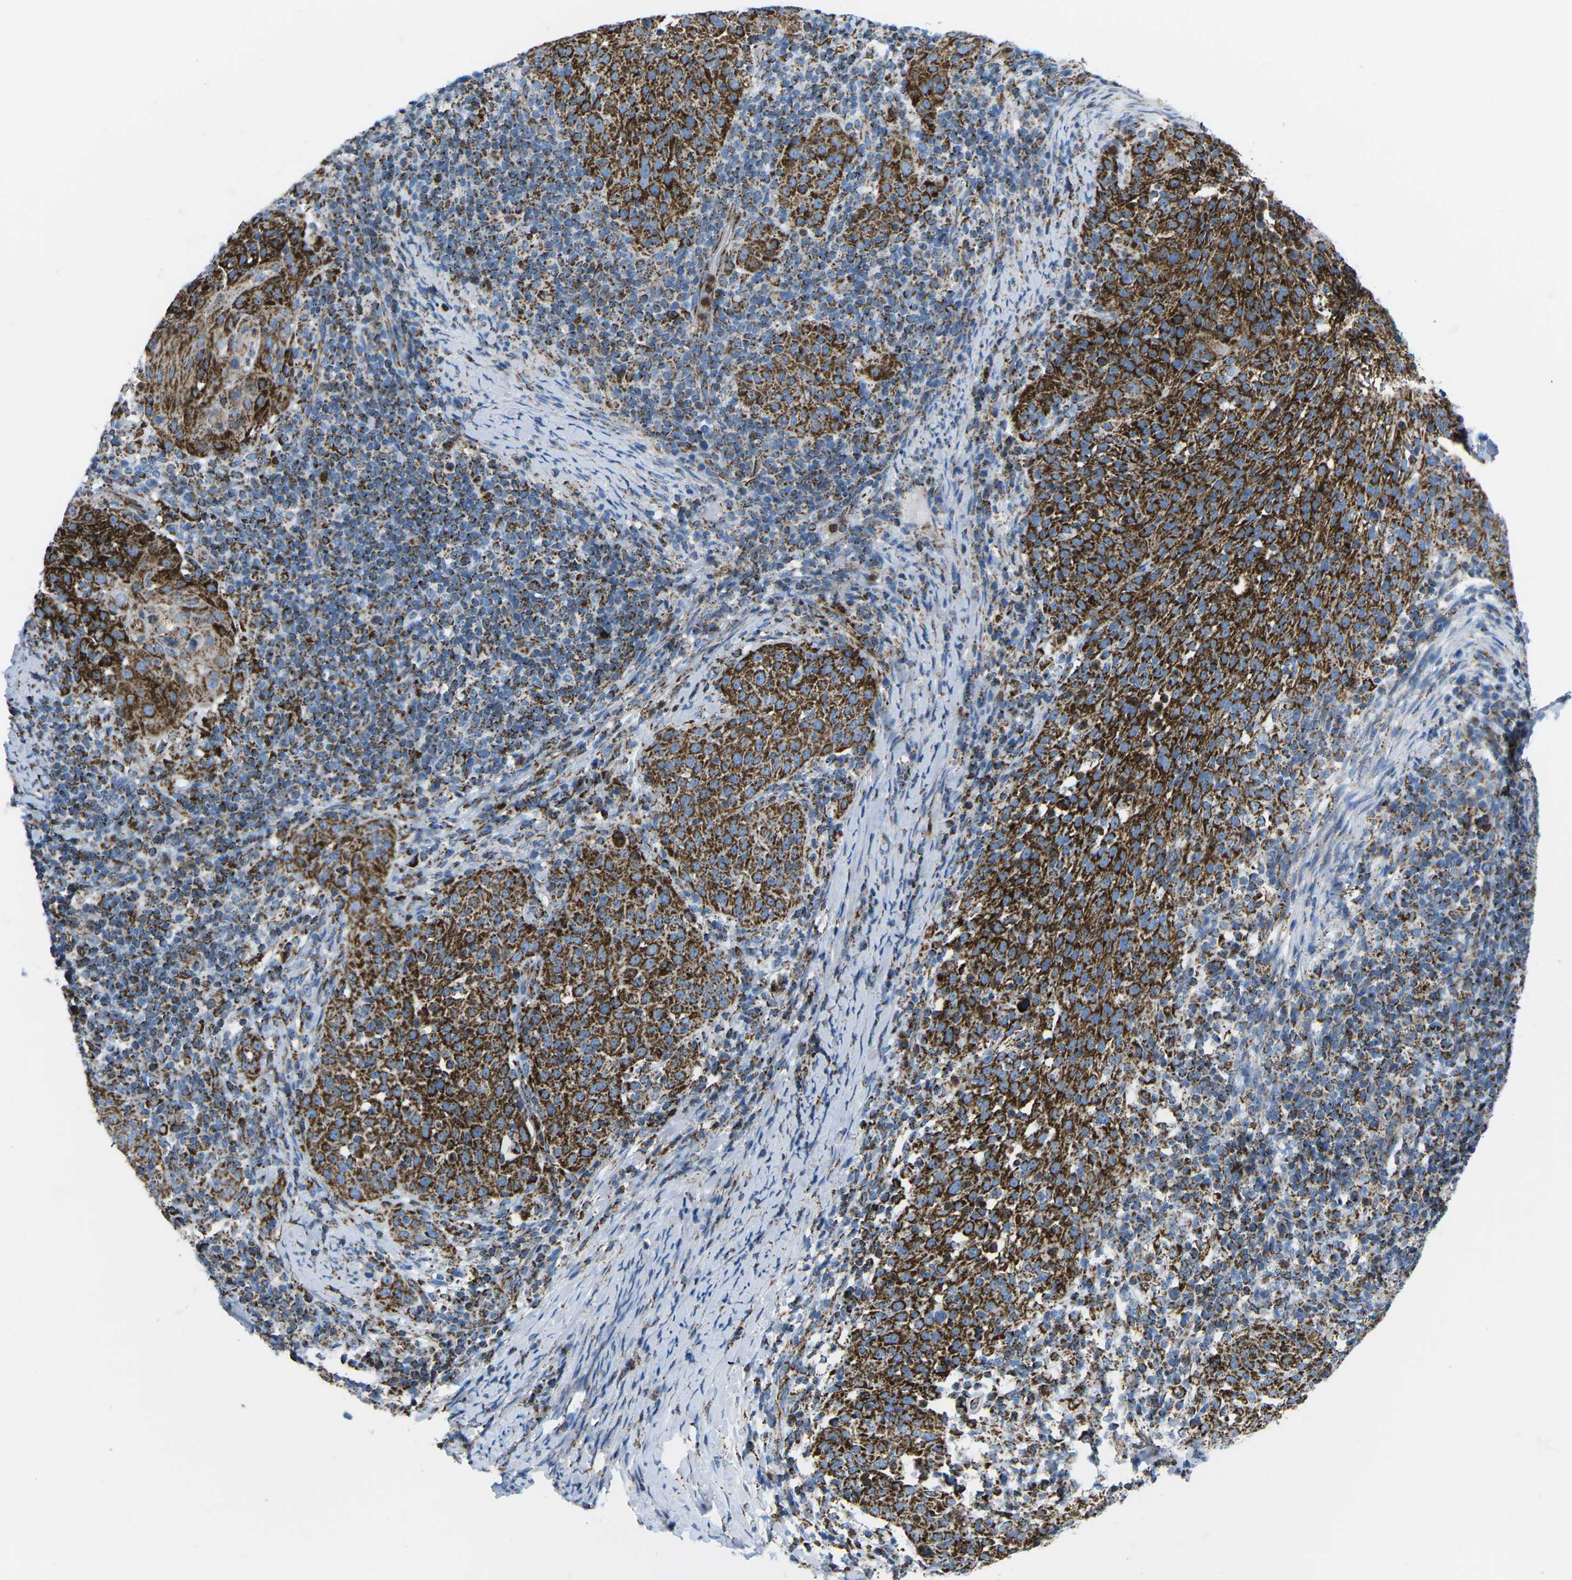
{"staining": {"intensity": "strong", "quantity": "25%-75%", "location": "cytoplasmic/membranous"}, "tissue": "cervical cancer", "cell_type": "Tumor cells", "image_type": "cancer", "snomed": [{"axis": "morphology", "description": "Squamous cell carcinoma, NOS"}, {"axis": "topography", "description": "Cervix"}], "caption": "A photomicrograph of human squamous cell carcinoma (cervical) stained for a protein exhibits strong cytoplasmic/membranous brown staining in tumor cells.", "gene": "COX6C", "patient": {"sex": "female", "age": 51}}